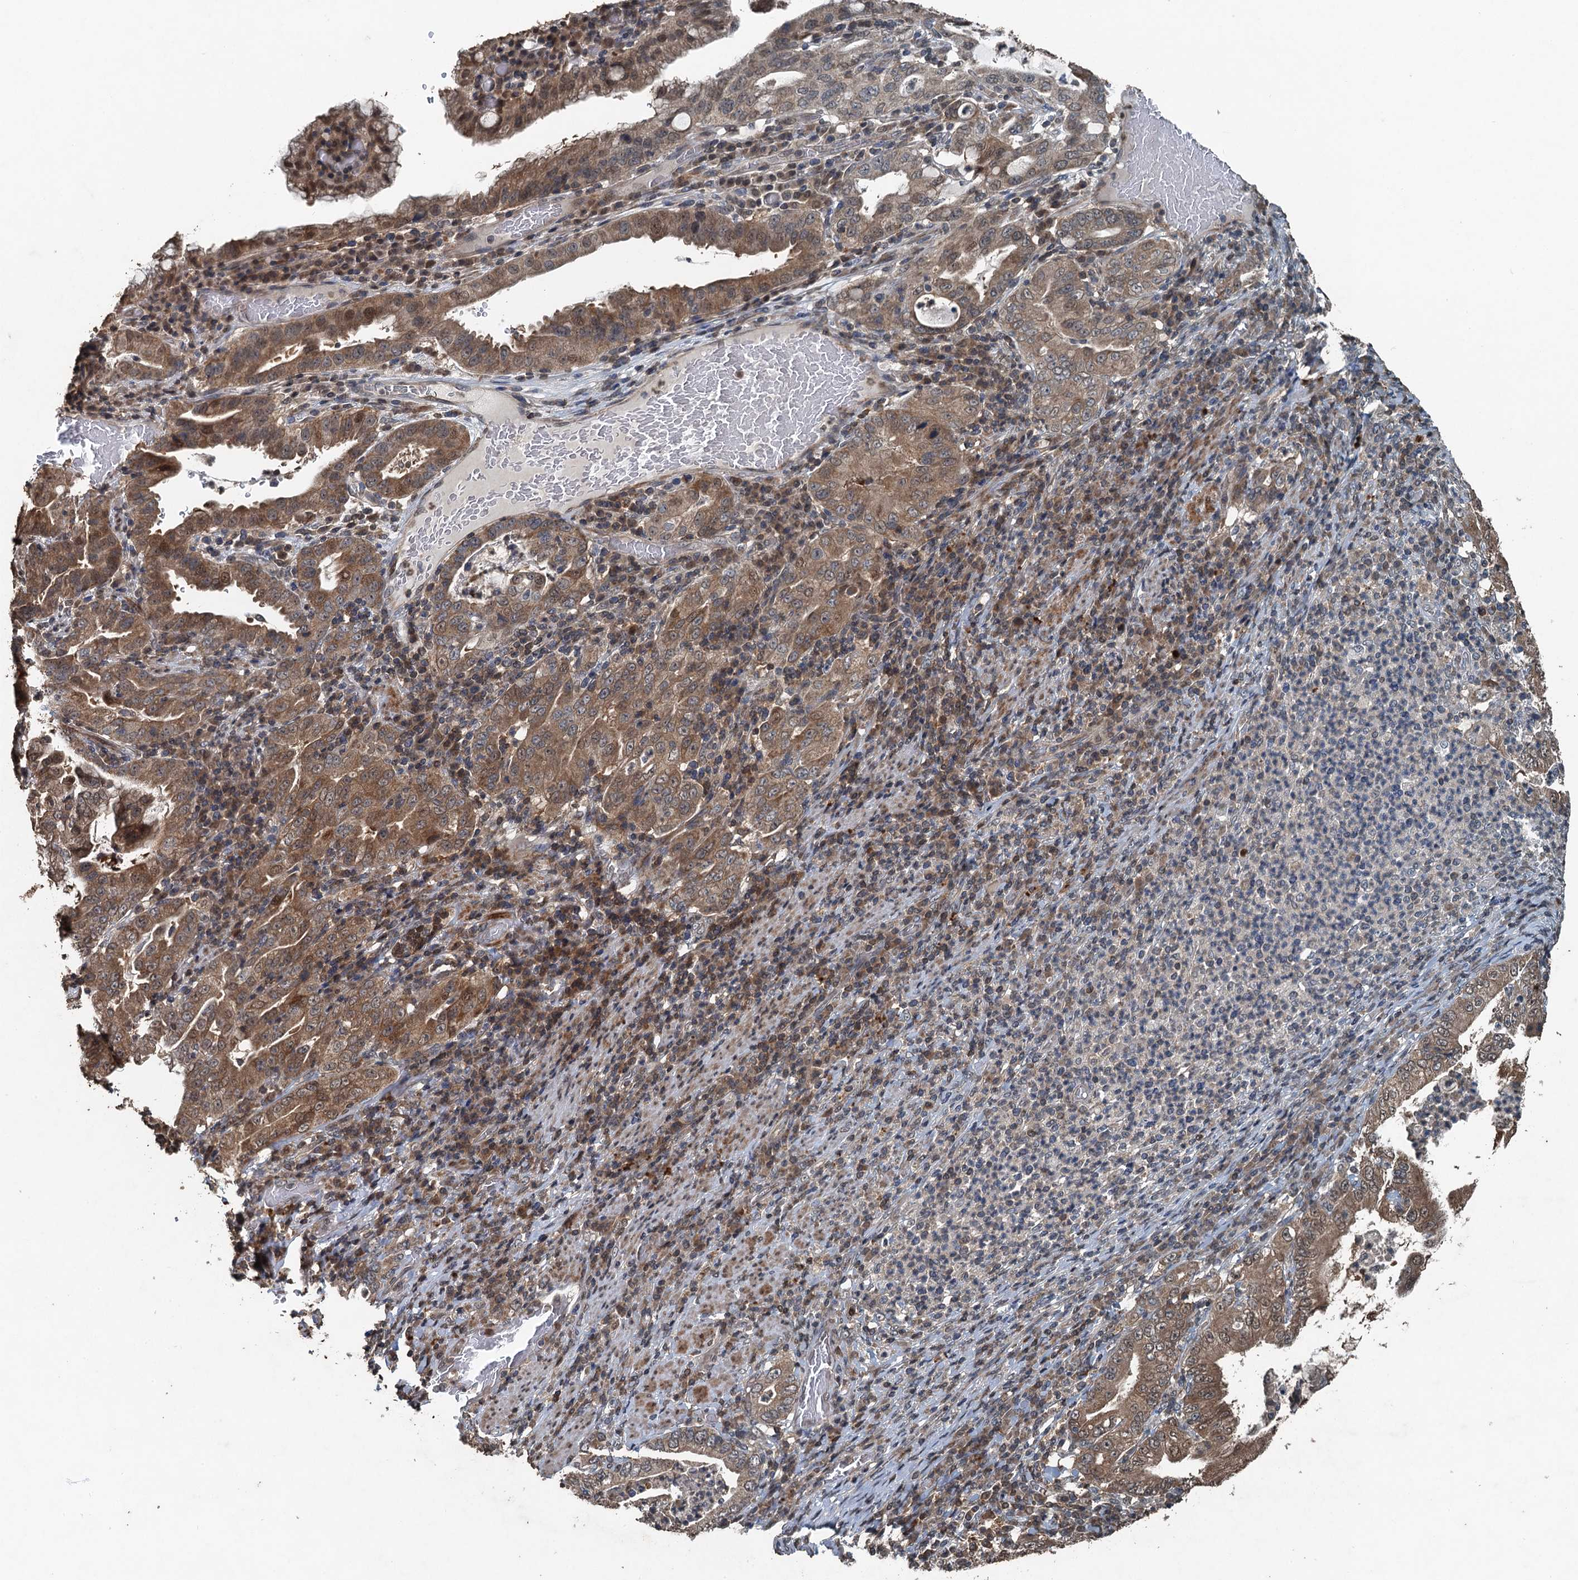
{"staining": {"intensity": "moderate", "quantity": "25%-75%", "location": "cytoplasmic/membranous"}, "tissue": "stomach cancer", "cell_type": "Tumor cells", "image_type": "cancer", "snomed": [{"axis": "morphology", "description": "Normal tissue, NOS"}, {"axis": "morphology", "description": "Adenocarcinoma, NOS"}, {"axis": "topography", "description": "Esophagus"}, {"axis": "topography", "description": "Stomach, upper"}, {"axis": "topography", "description": "Peripheral nerve tissue"}], "caption": "Immunohistochemical staining of human stomach adenocarcinoma shows medium levels of moderate cytoplasmic/membranous protein expression in approximately 25%-75% of tumor cells. Using DAB (brown) and hematoxylin (blue) stains, captured at high magnification using brightfield microscopy.", "gene": "TCTN1", "patient": {"sex": "male", "age": 62}}